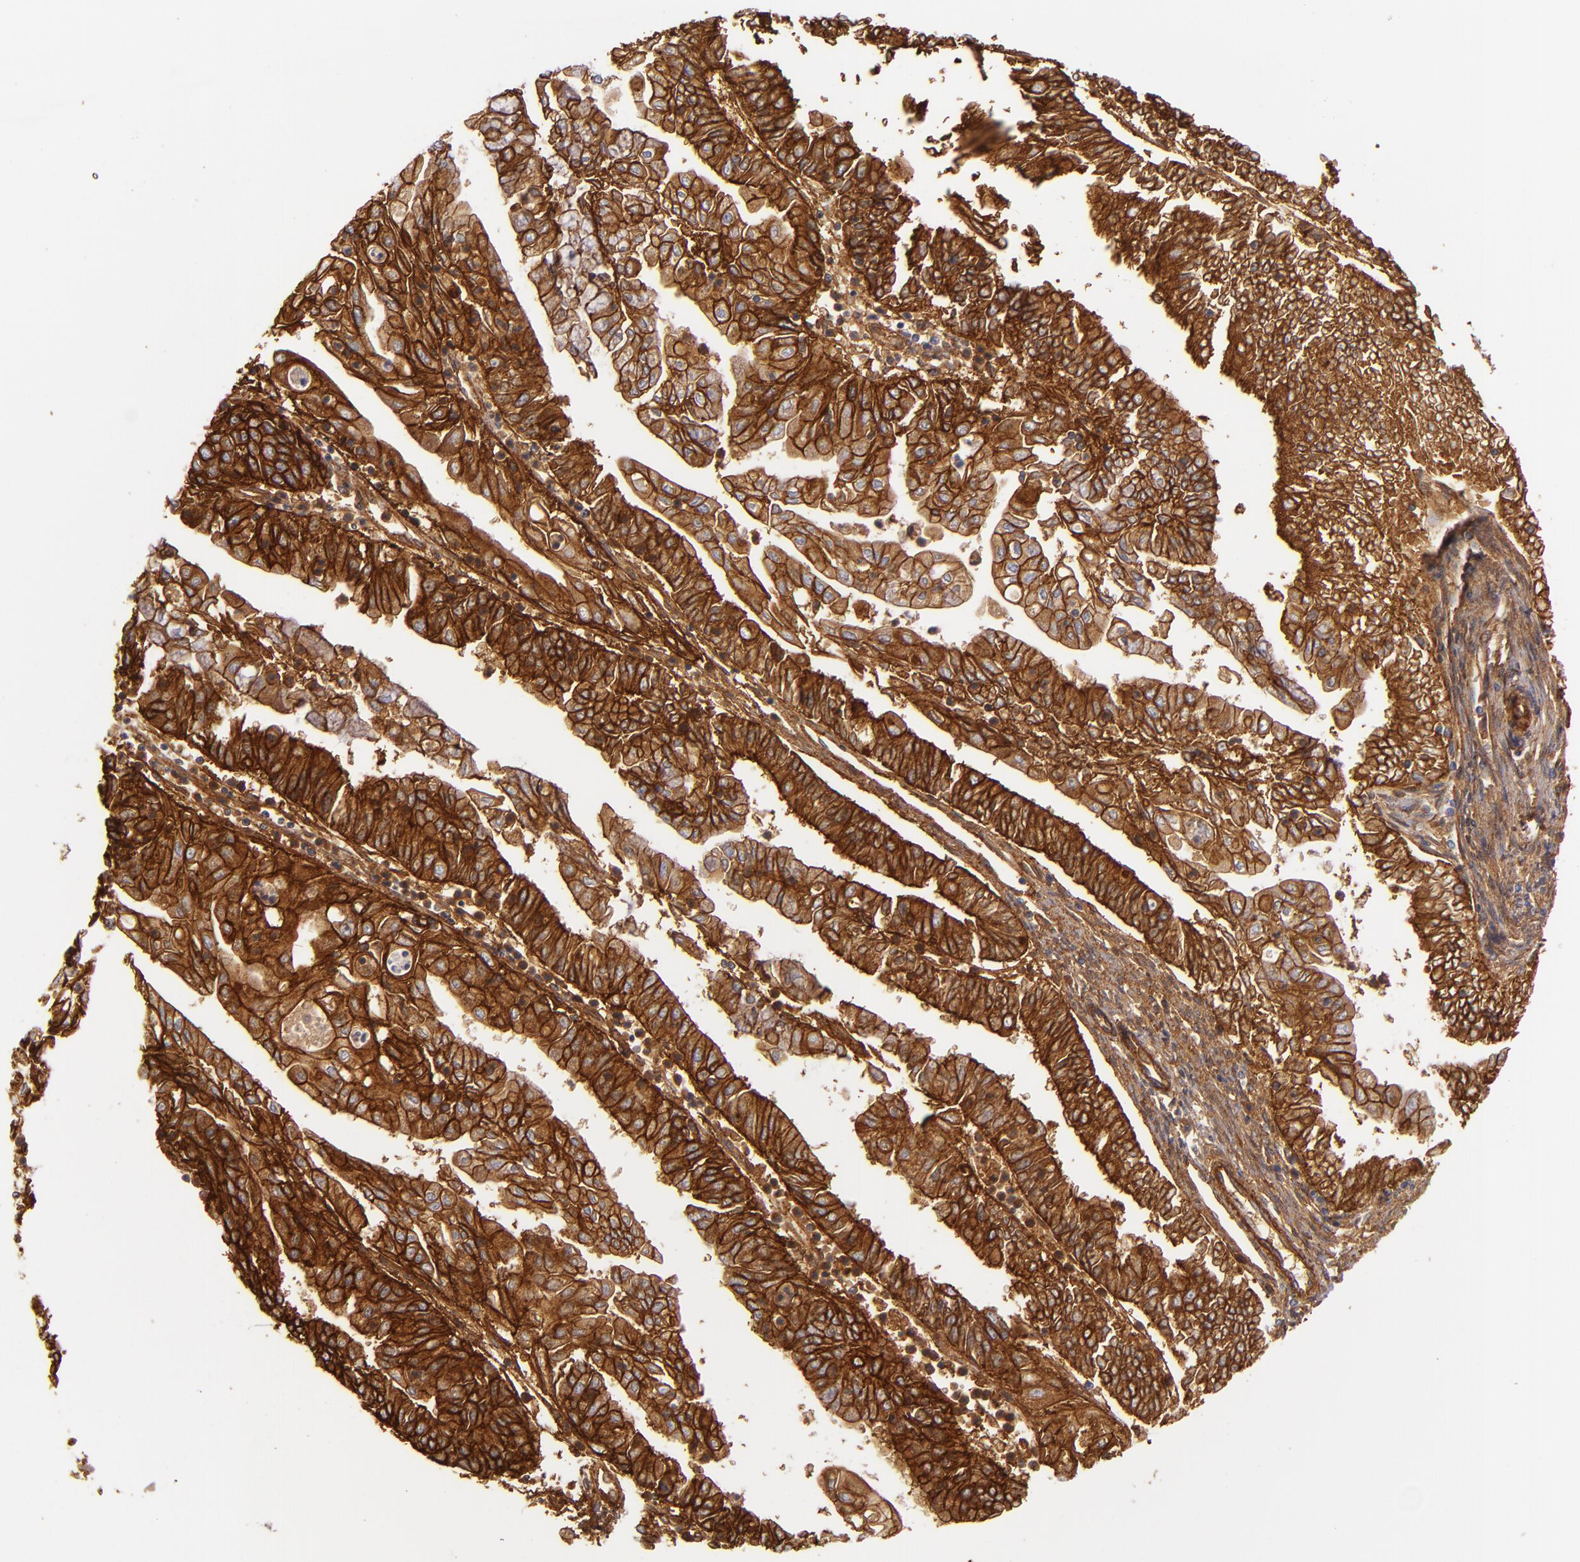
{"staining": {"intensity": "strong", "quantity": ">75%", "location": "cytoplasmic/membranous"}, "tissue": "endometrial cancer", "cell_type": "Tumor cells", "image_type": "cancer", "snomed": [{"axis": "morphology", "description": "Adenocarcinoma, NOS"}, {"axis": "topography", "description": "Endometrium"}], "caption": "This histopathology image displays endometrial cancer stained with immunohistochemistry (IHC) to label a protein in brown. The cytoplasmic/membranous of tumor cells show strong positivity for the protein. Nuclei are counter-stained blue.", "gene": "CD151", "patient": {"sex": "female", "age": 75}}